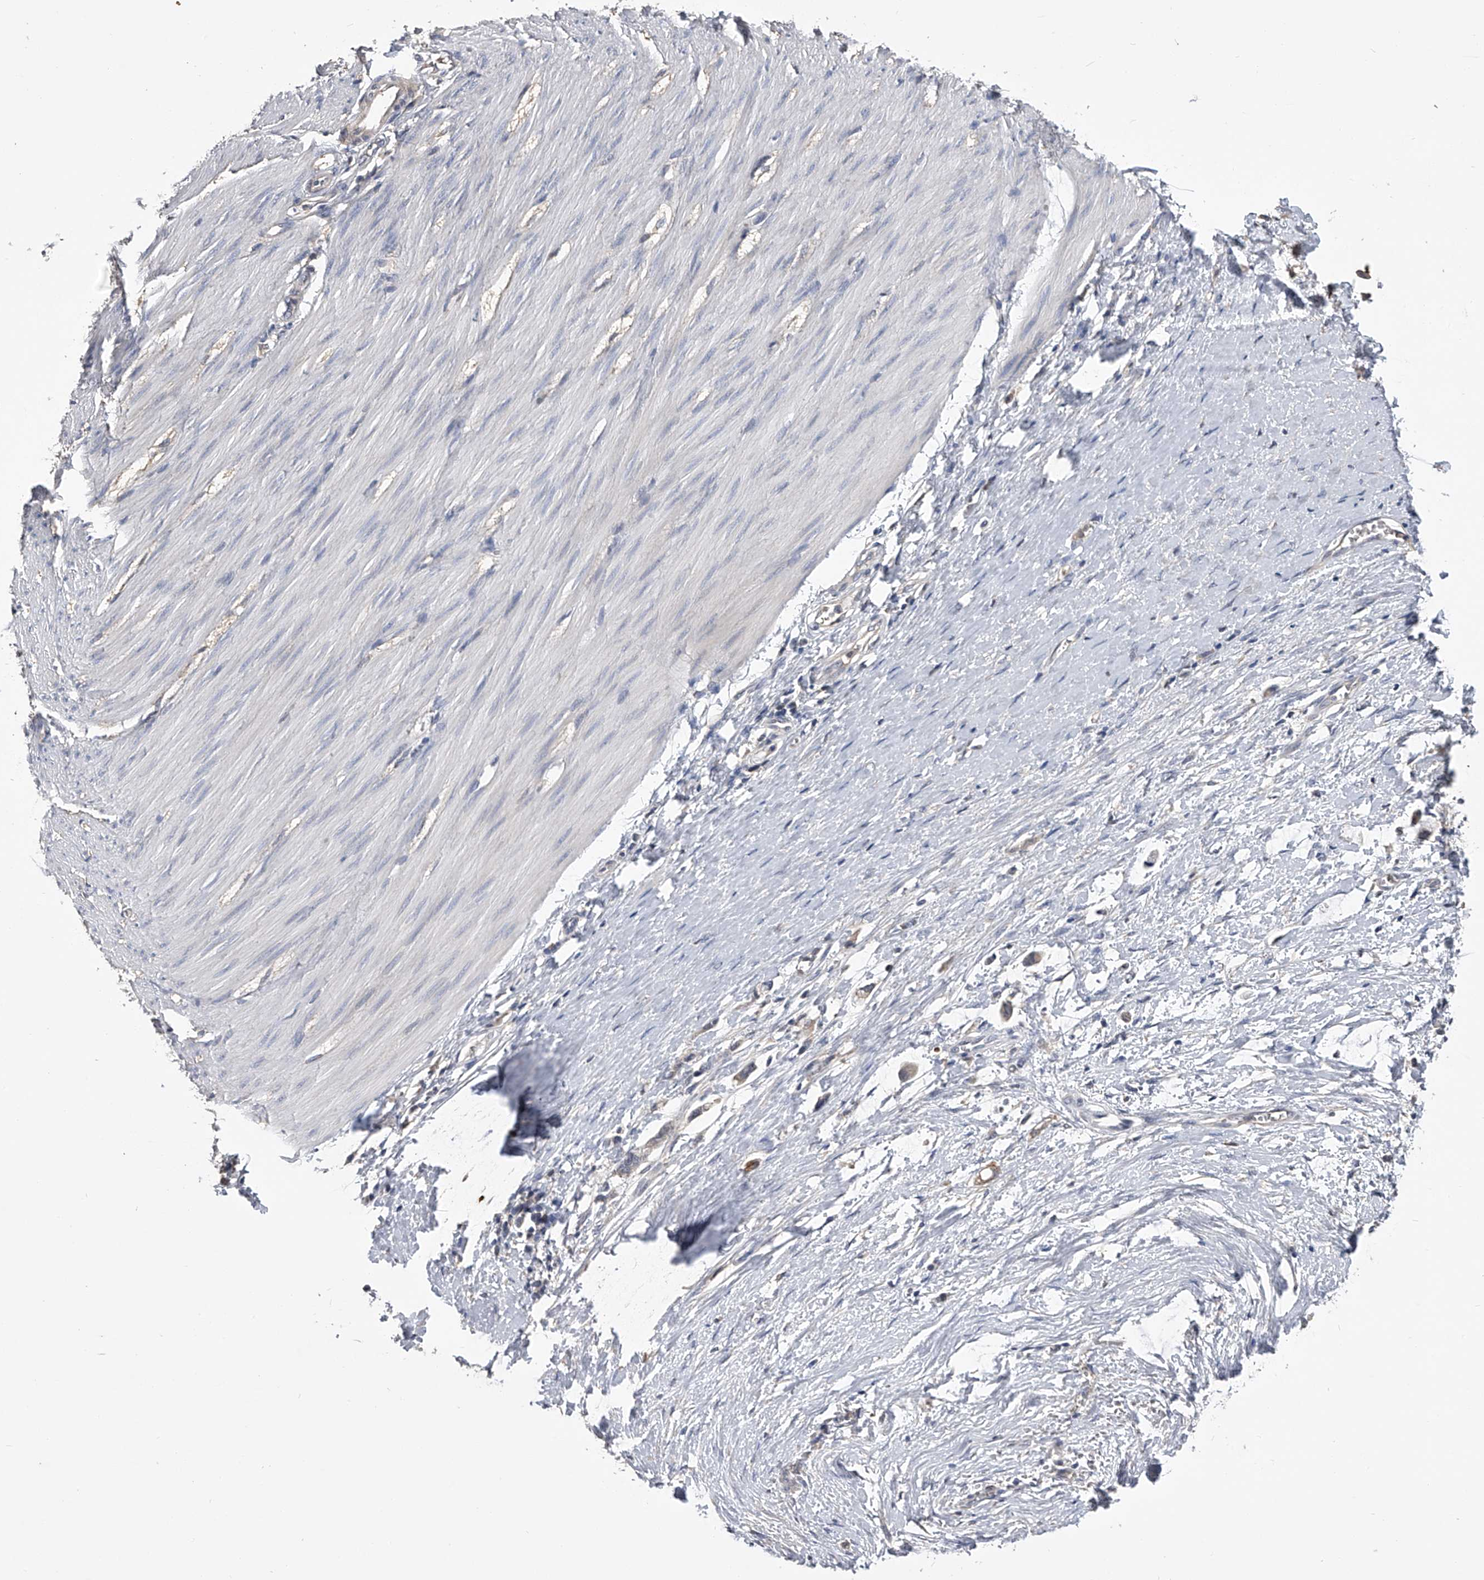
{"staining": {"intensity": "weak", "quantity": "25%-75%", "location": "cytoplasmic/membranous"}, "tissue": "smooth muscle", "cell_type": "Smooth muscle cells", "image_type": "normal", "snomed": [{"axis": "morphology", "description": "Normal tissue, NOS"}, {"axis": "morphology", "description": "Adenocarcinoma, NOS"}, {"axis": "topography", "description": "Colon"}, {"axis": "topography", "description": "Peripheral nerve tissue"}], "caption": "Smooth muscle cells demonstrate low levels of weak cytoplasmic/membranous expression in approximately 25%-75% of cells in unremarkable smooth muscle. (Brightfield microscopy of DAB IHC at high magnification).", "gene": "MDN1", "patient": {"sex": "male", "age": 14}}